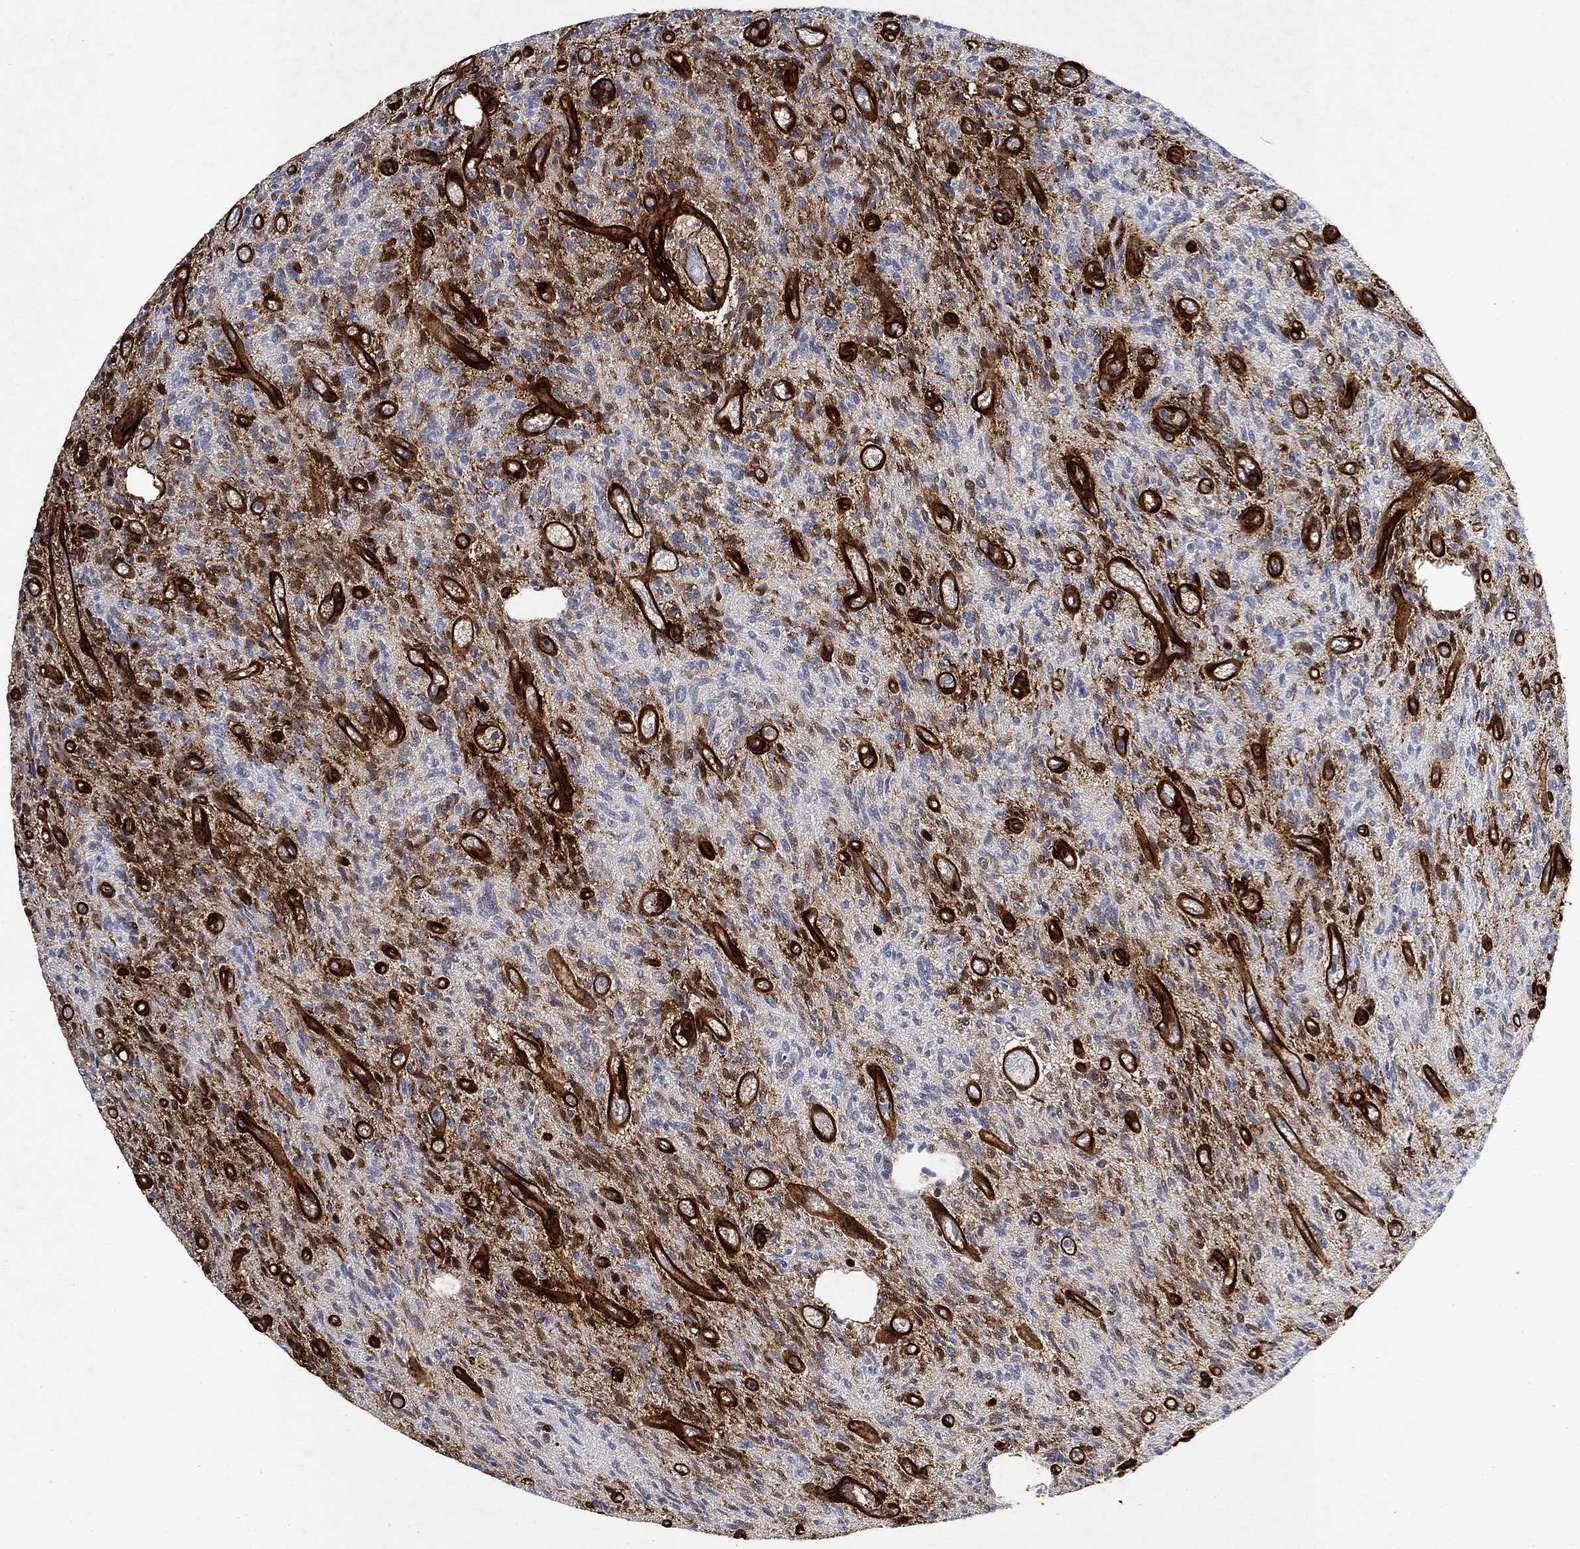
{"staining": {"intensity": "negative", "quantity": "none", "location": "none"}, "tissue": "glioma", "cell_type": "Tumor cells", "image_type": "cancer", "snomed": [{"axis": "morphology", "description": "Glioma, malignant, High grade"}, {"axis": "topography", "description": "Brain"}], "caption": "IHC of human glioma demonstrates no expression in tumor cells.", "gene": "COL4A2", "patient": {"sex": "male", "age": 64}}